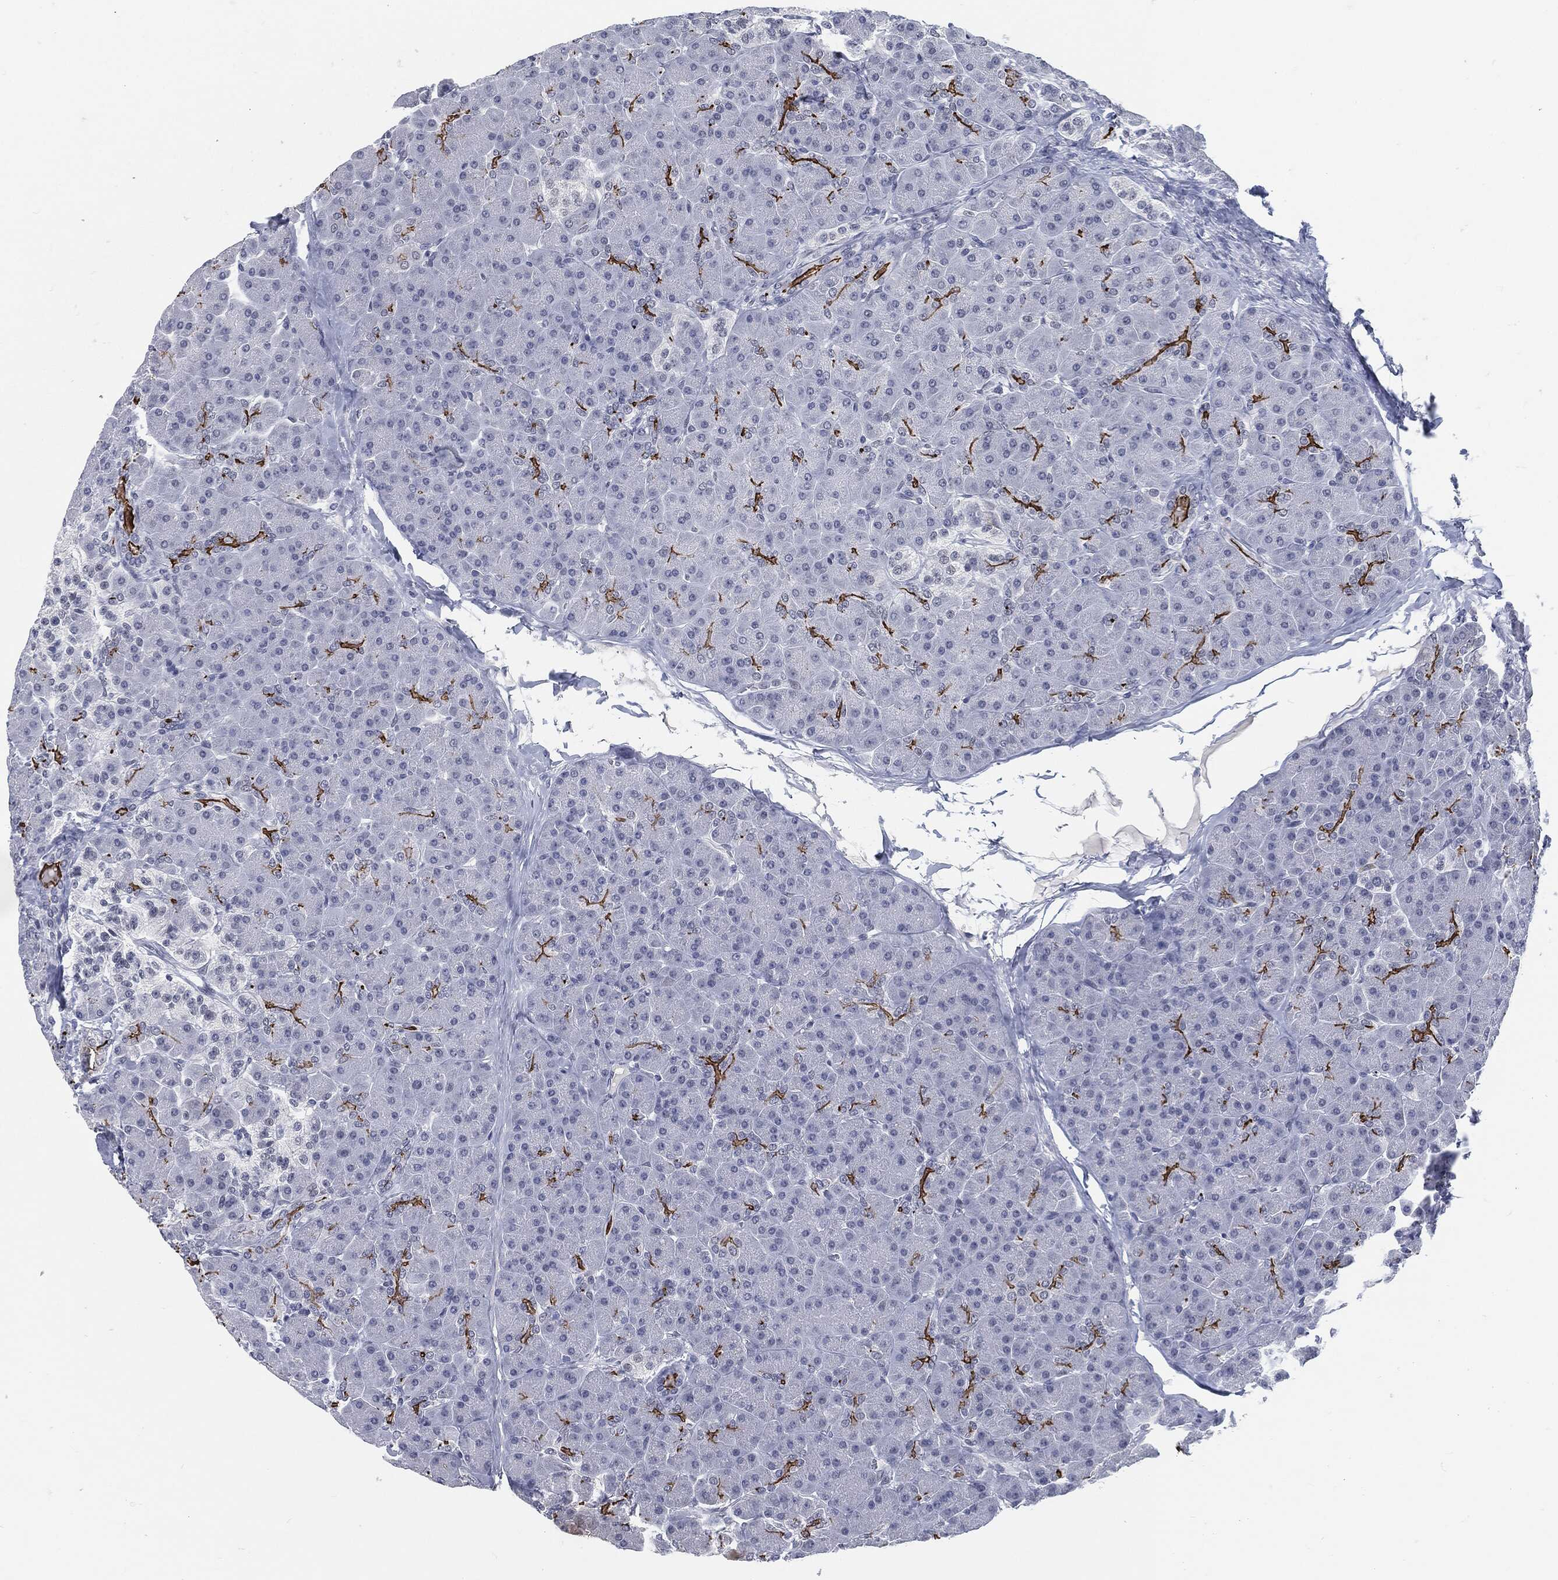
{"staining": {"intensity": "strong", "quantity": "<25%", "location": "cytoplasmic/membranous"}, "tissue": "pancreas", "cell_type": "Exocrine glandular cells", "image_type": "normal", "snomed": [{"axis": "morphology", "description": "Normal tissue, NOS"}, {"axis": "topography", "description": "Pancreas"}], "caption": "Approximately <25% of exocrine glandular cells in unremarkable pancreas display strong cytoplasmic/membranous protein positivity as visualized by brown immunohistochemical staining.", "gene": "PROM1", "patient": {"sex": "female", "age": 44}}